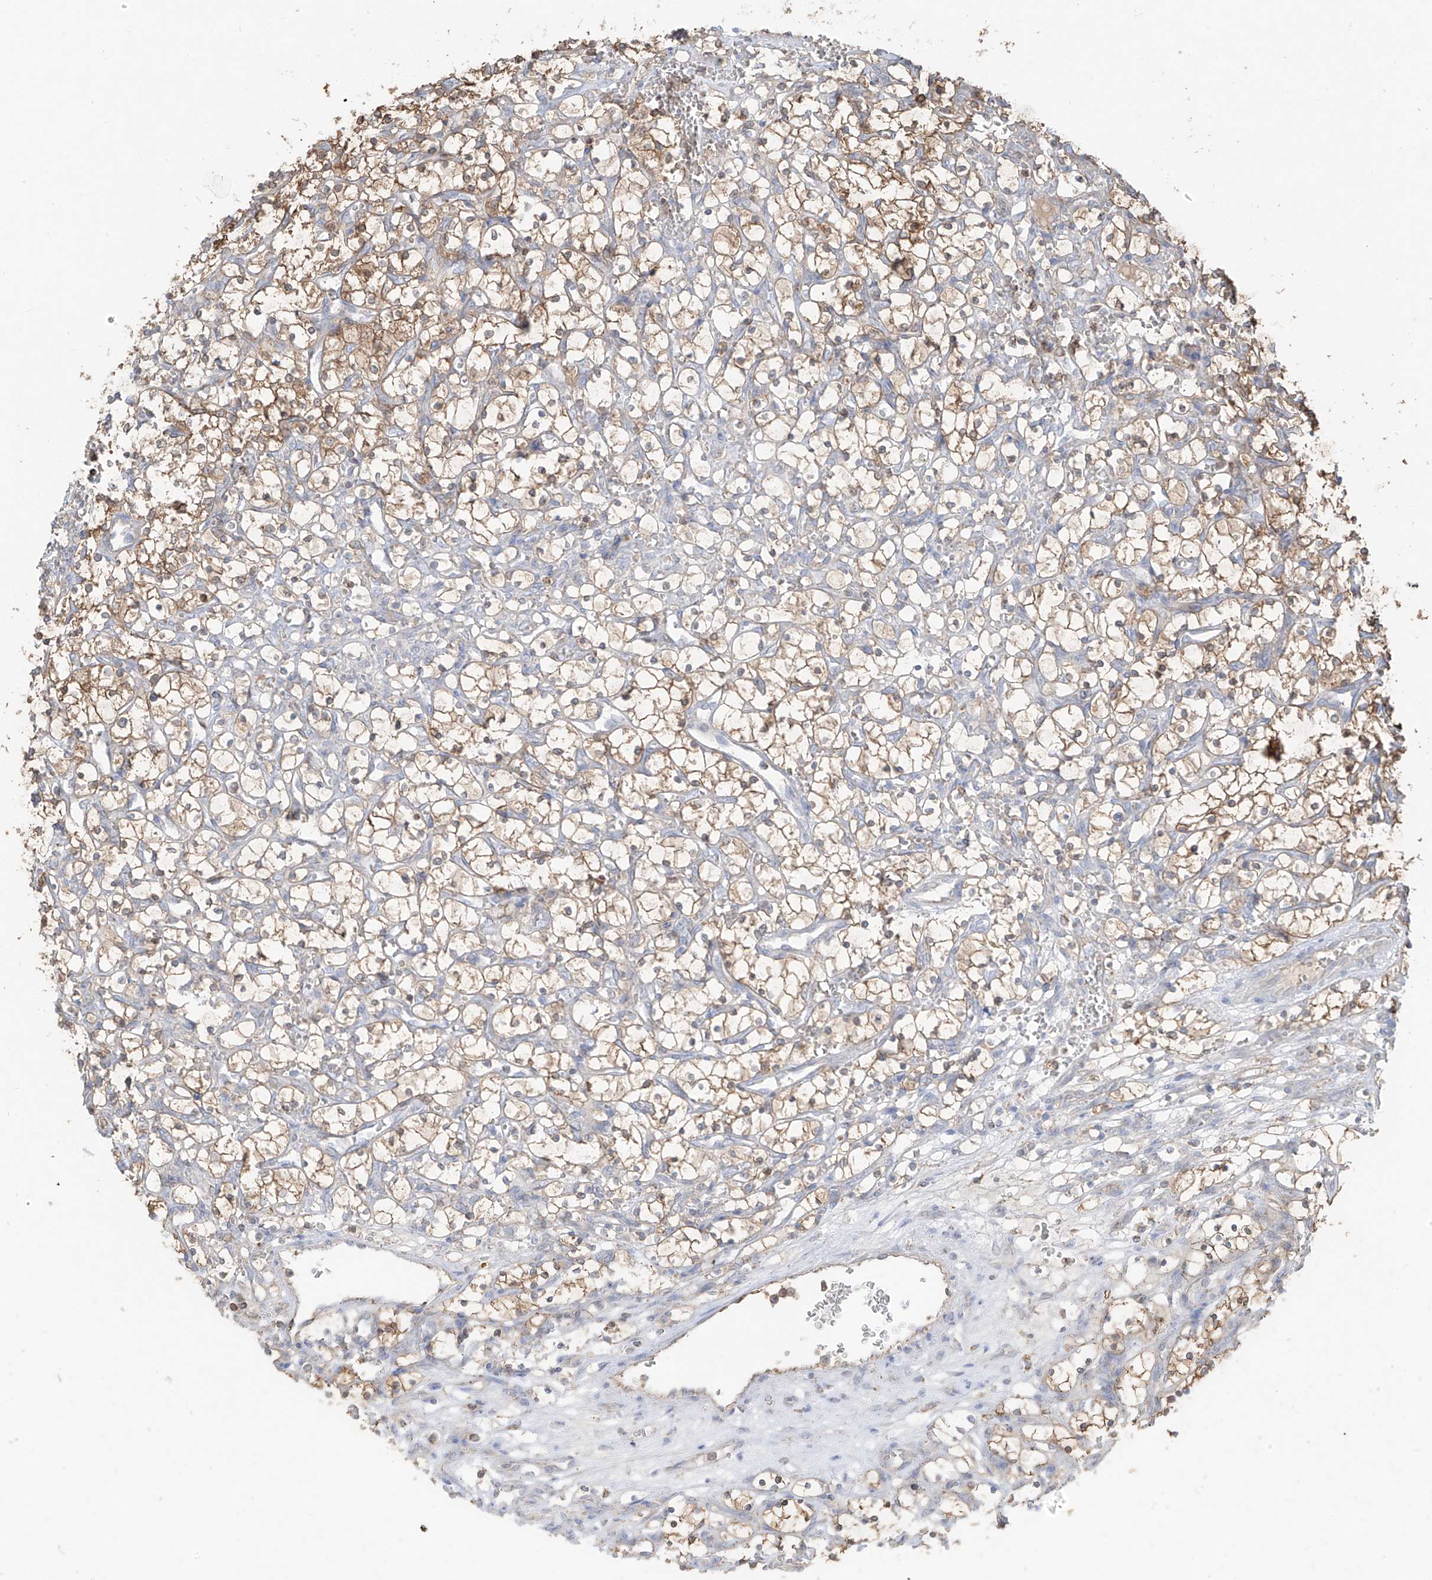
{"staining": {"intensity": "moderate", "quantity": "<25%", "location": "cytoplasmic/membranous"}, "tissue": "renal cancer", "cell_type": "Tumor cells", "image_type": "cancer", "snomed": [{"axis": "morphology", "description": "Adenocarcinoma, NOS"}, {"axis": "topography", "description": "Kidney"}], "caption": "This is an image of IHC staining of renal cancer, which shows moderate expression in the cytoplasmic/membranous of tumor cells.", "gene": "ETHE1", "patient": {"sex": "female", "age": 69}}